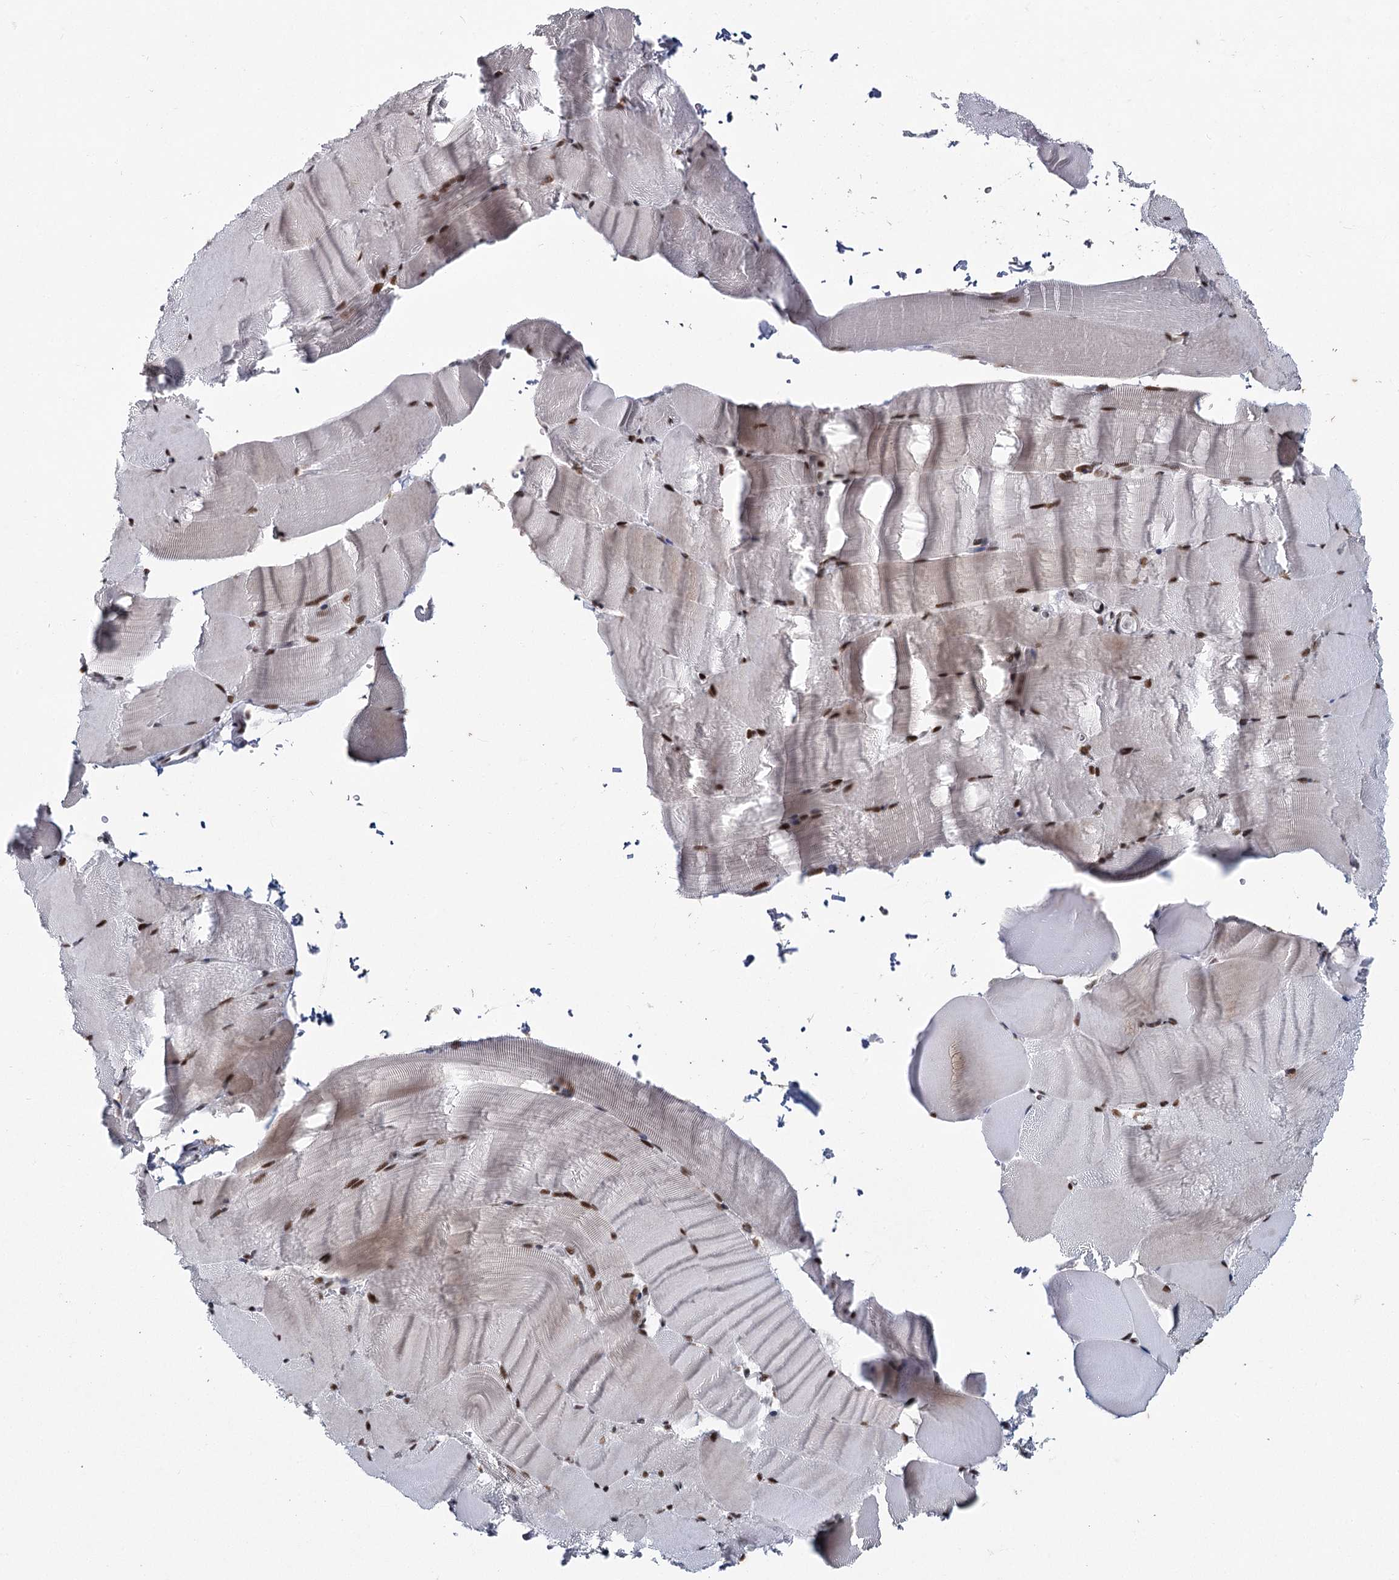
{"staining": {"intensity": "strong", "quantity": ">75%", "location": "nuclear"}, "tissue": "skeletal muscle", "cell_type": "Myocytes", "image_type": "normal", "snomed": [{"axis": "morphology", "description": "Normal tissue, NOS"}, {"axis": "topography", "description": "Skeletal muscle"}, {"axis": "topography", "description": "Parathyroid gland"}], "caption": "Immunohistochemistry (IHC) image of unremarkable skeletal muscle: human skeletal muscle stained using immunohistochemistry (IHC) displays high levels of strong protein expression localized specifically in the nuclear of myocytes, appearing as a nuclear brown color.", "gene": "SCAF8", "patient": {"sex": "female", "age": 37}}